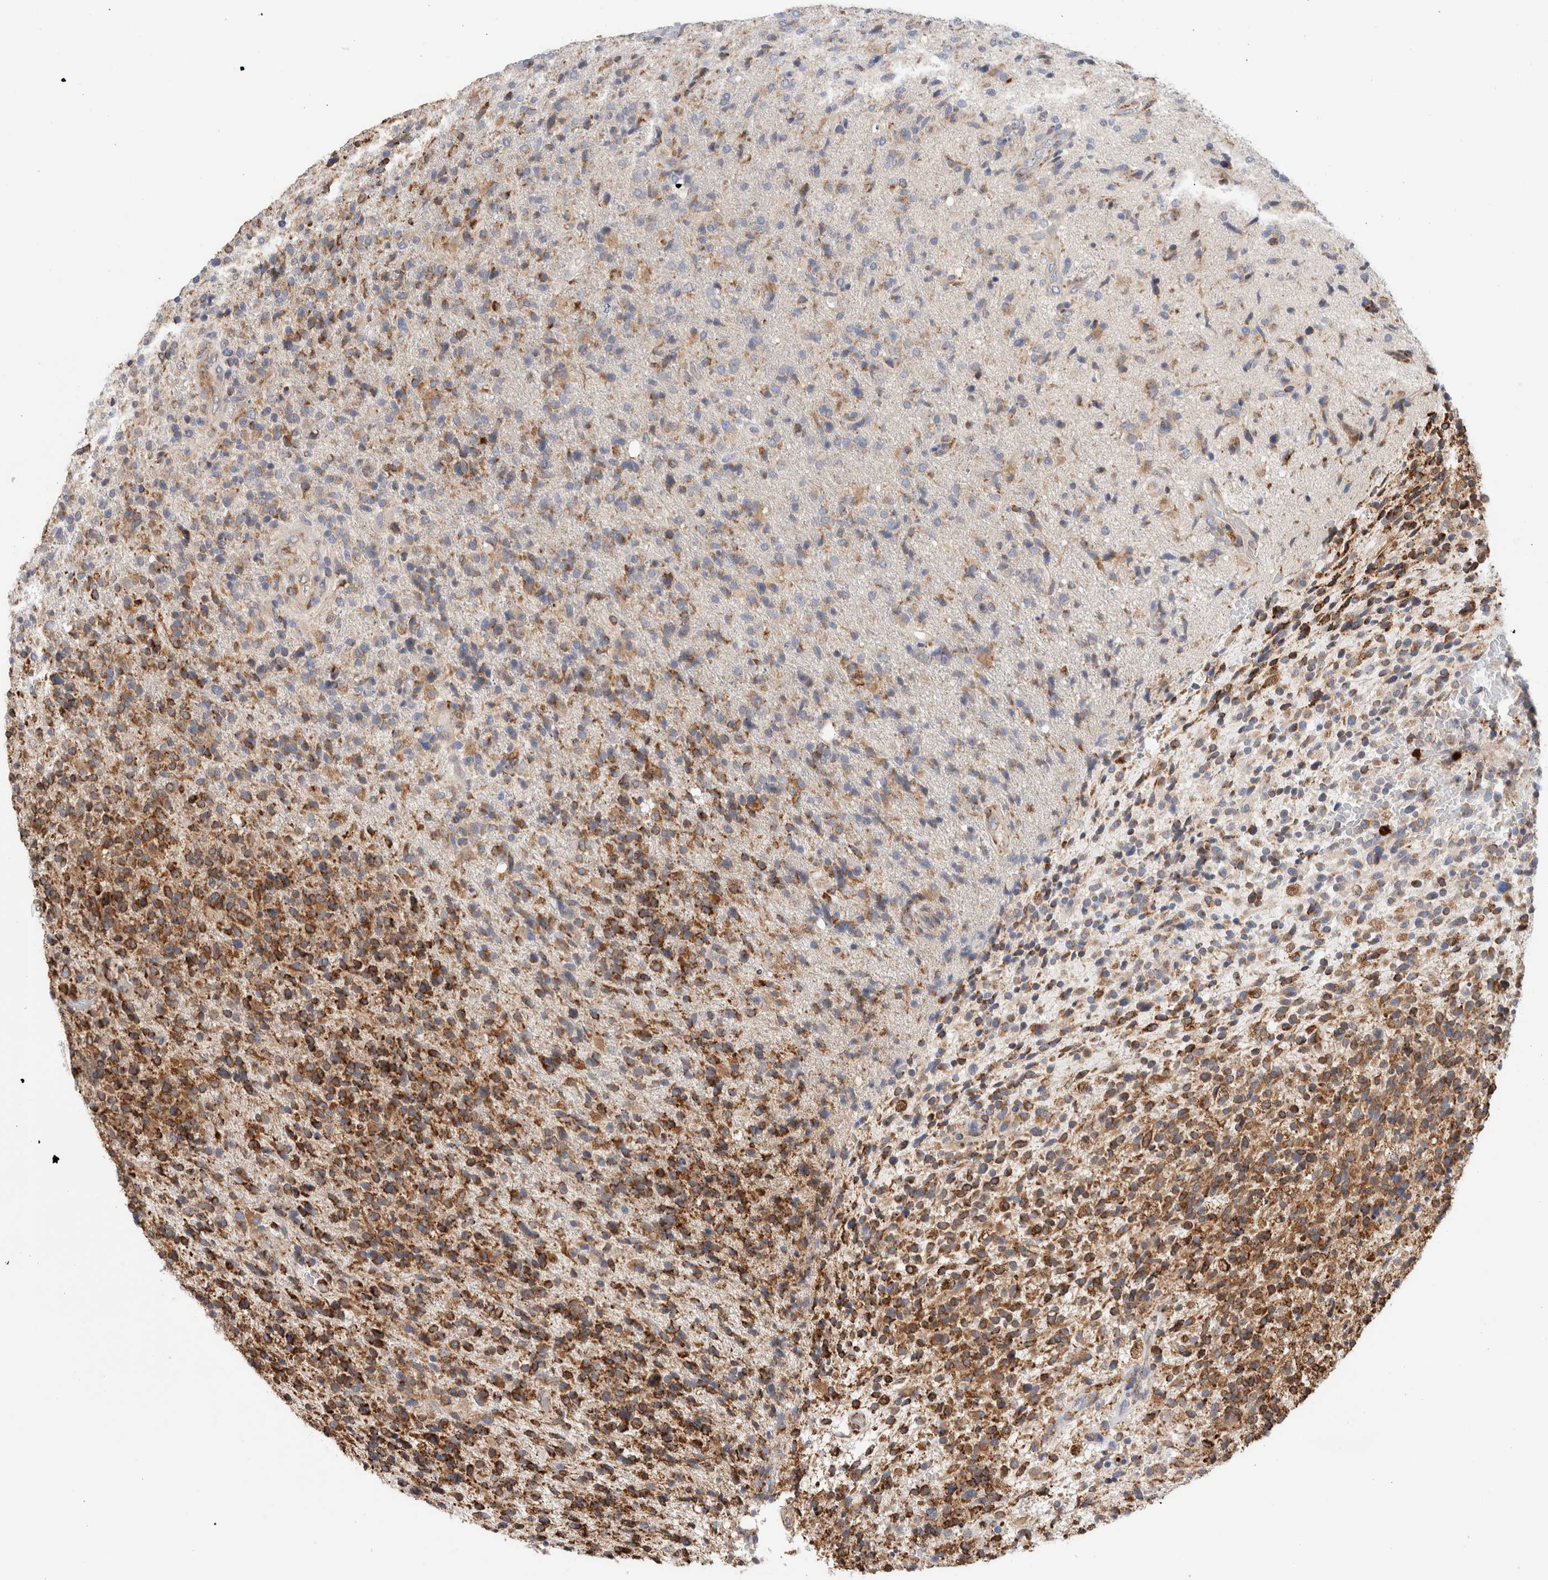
{"staining": {"intensity": "strong", "quantity": "25%-75%", "location": "cytoplasmic/membranous"}, "tissue": "glioma", "cell_type": "Tumor cells", "image_type": "cancer", "snomed": [{"axis": "morphology", "description": "Glioma, malignant, High grade"}, {"axis": "topography", "description": "Brain"}], "caption": "Immunohistochemical staining of human malignant glioma (high-grade) exhibits strong cytoplasmic/membranous protein staining in approximately 25%-75% of tumor cells. (Brightfield microscopy of DAB IHC at high magnification).", "gene": "P4HA1", "patient": {"sex": "male", "age": 72}}